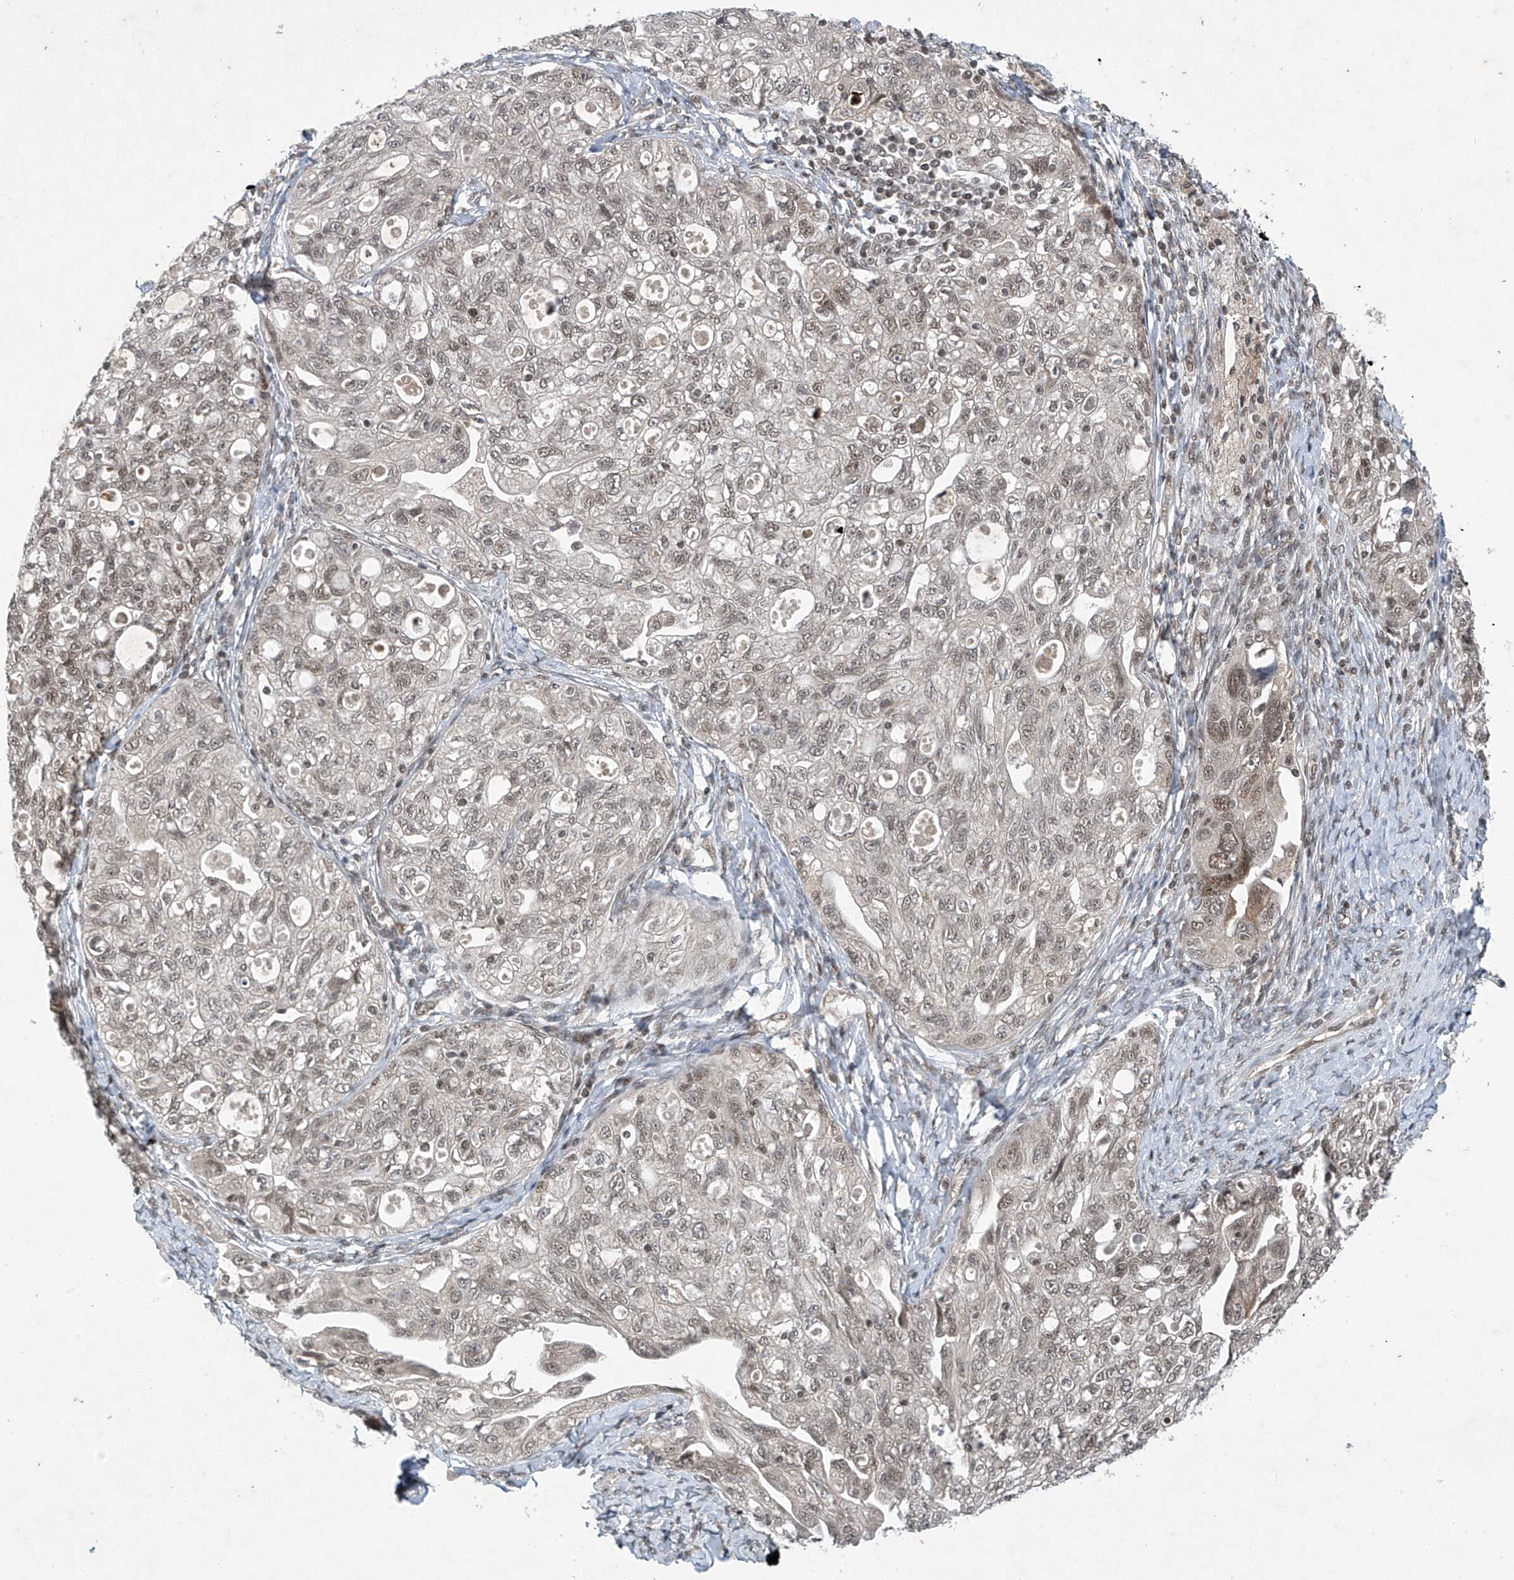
{"staining": {"intensity": "weak", "quantity": ">75%", "location": "nuclear"}, "tissue": "ovarian cancer", "cell_type": "Tumor cells", "image_type": "cancer", "snomed": [{"axis": "morphology", "description": "Carcinoma, NOS"}, {"axis": "morphology", "description": "Cystadenocarcinoma, serous, NOS"}, {"axis": "topography", "description": "Ovary"}], "caption": "This image displays IHC staining of human ovarian cancer (serous cystadenocarcinoma), with low weak nuclear staining in approximately >75% of tumor cells.", "gene": "TAF8", "patient": {"sex": "female", "age": 69}}